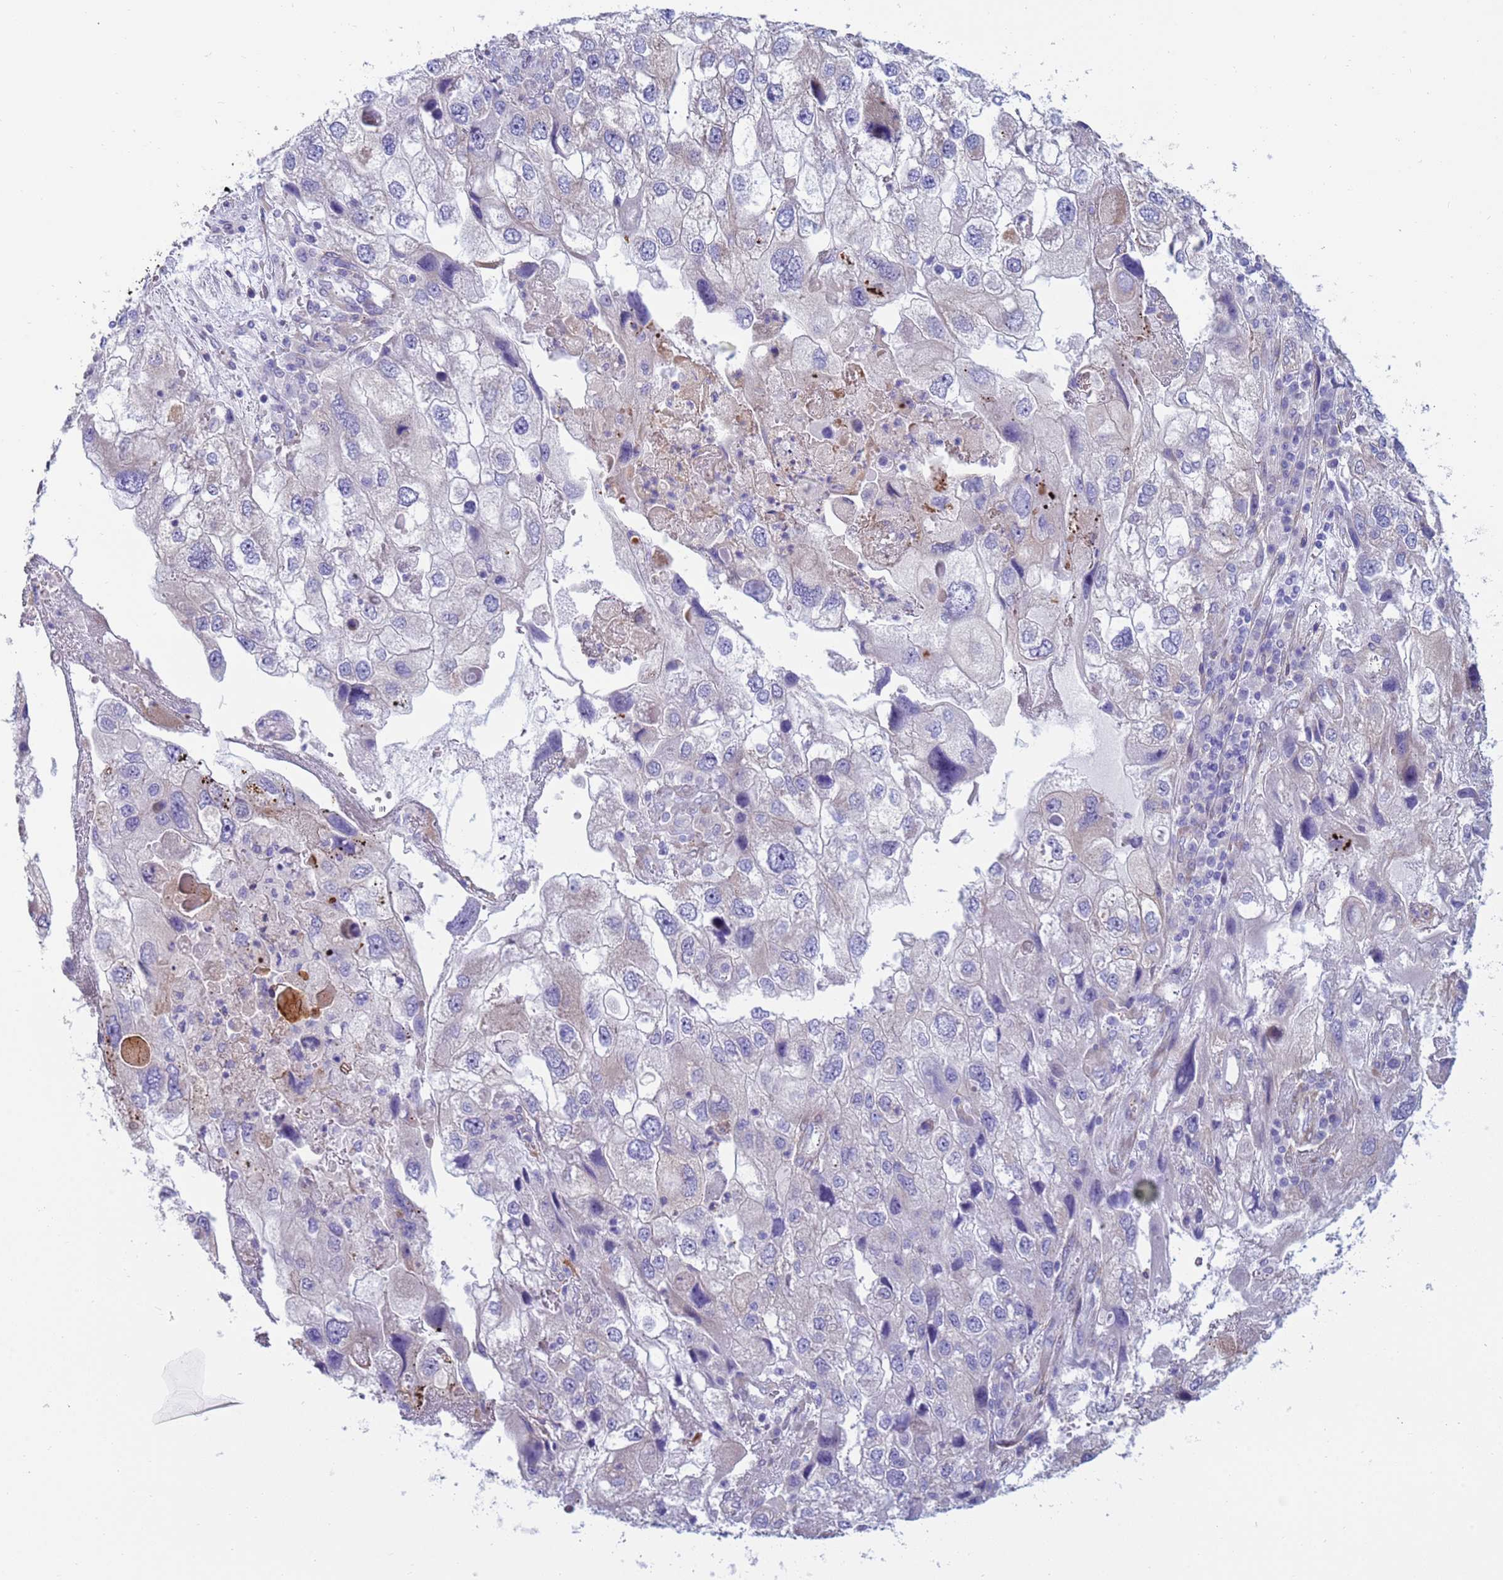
{"staining": {"intensity": "negative", "quantity": "none", "location": "none"}, "tissue": "endometrial cancer", "cell_type": "Tumor cells", "image_type": "cancer", "snomed": [{"axis": "morphology", "description": "Adenocarcinoma, NOS"}, {"axis": "topography", "description": "Endometrium"}], "caption": "An image of endometrial cancer stained for a protein displays no brown staining in tumor cells.", "gene": "TRPC6", "patient": {"sex": "female", "age": 49}}